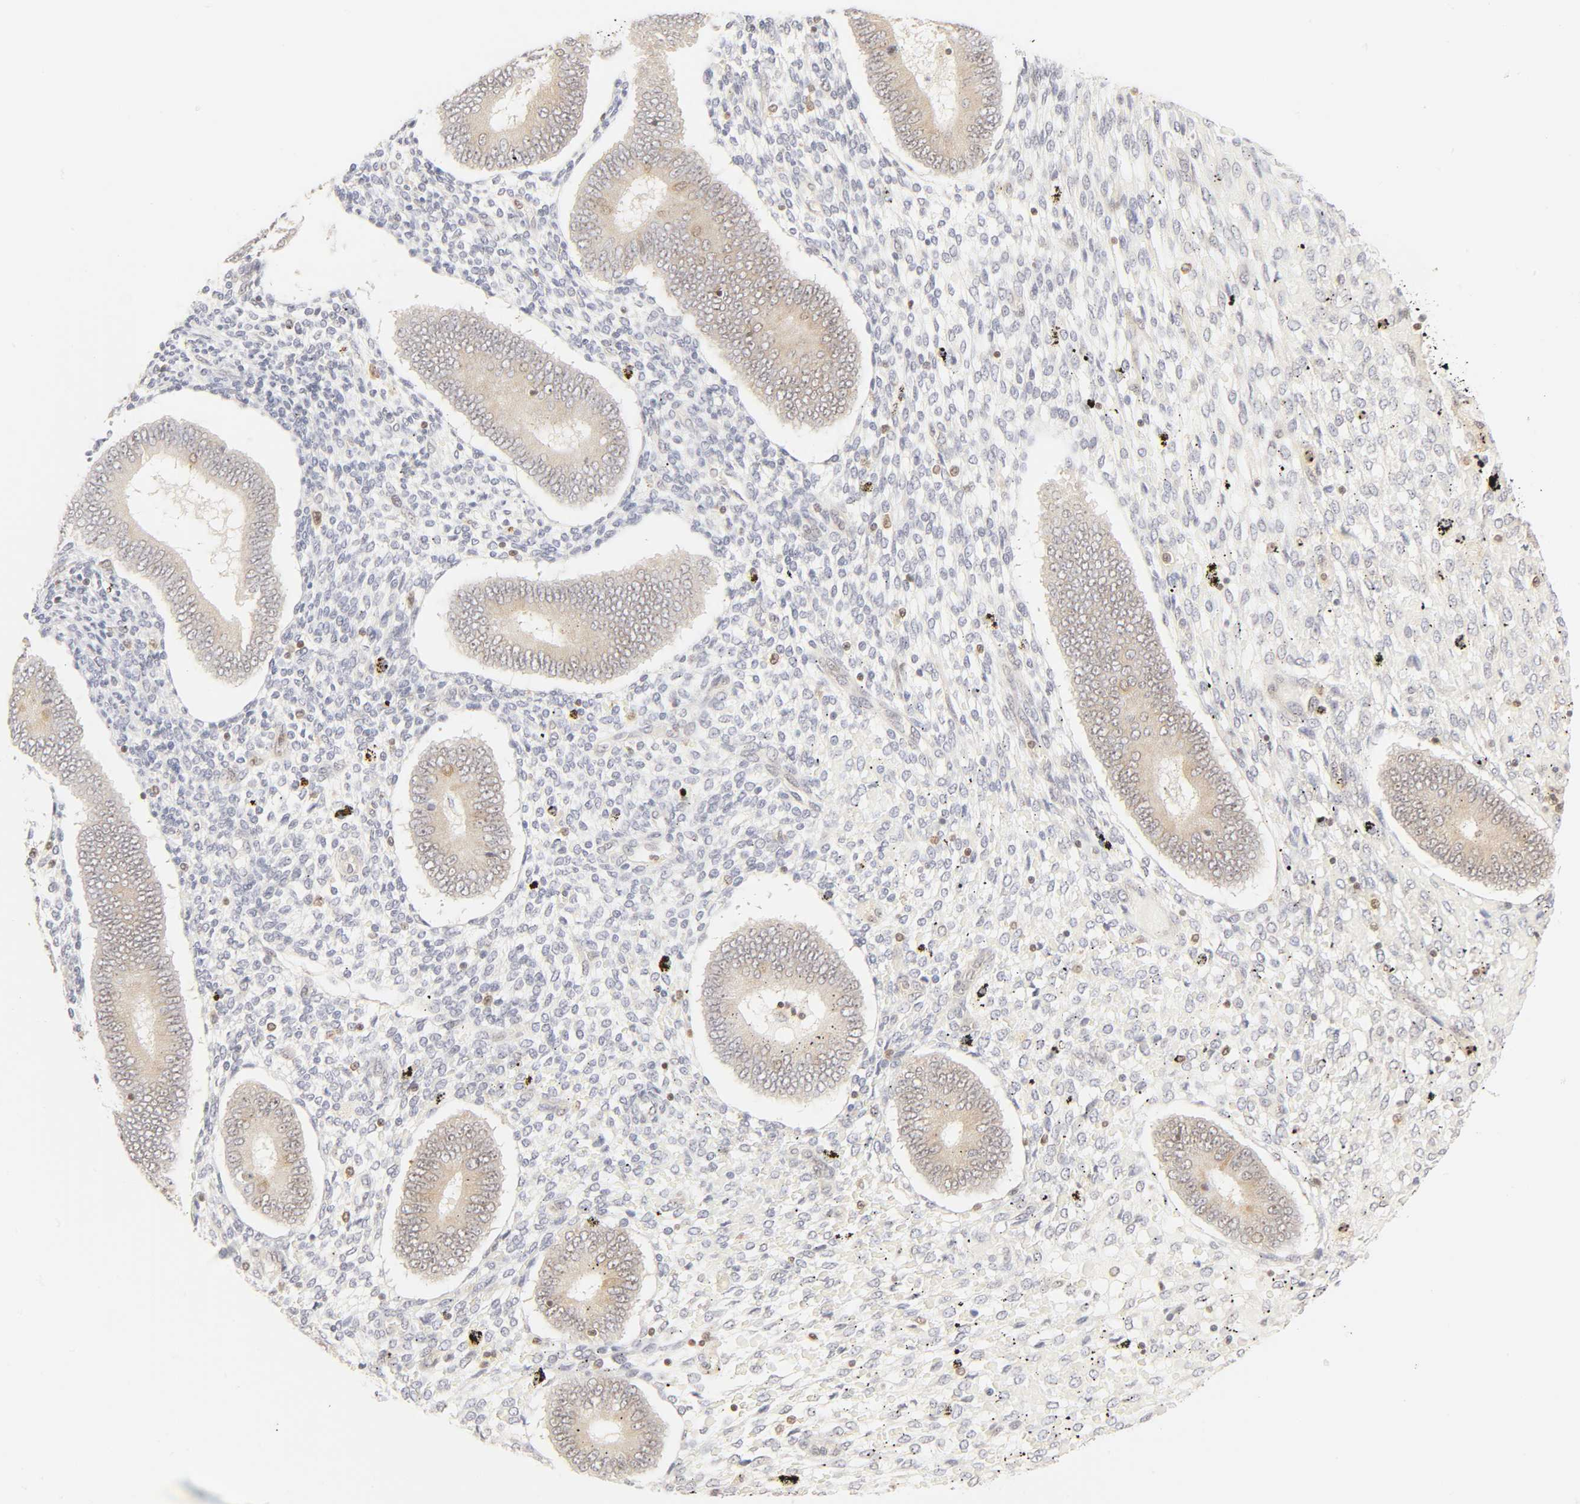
{"staining": {"intensity": "negative", "quantity": "none", "location": "none"}, "tissue": "endometrium", "cell_type": "Cells in endometrial stroma", "image_type": "normal", "snomed": [{"axis": "morphology", "description": "Normal tissue, NOS"}, {"axis": "topography", "description": "Endometrium"}], "caption": "A high-resolution micrograph shows IHC staining of normal endometrium, which demonstrates no significant expression in cells in endometrial stroma. (DAB (3,3'-diaminobenzidine) immunohistochemistry visualized using brightfield microscopy, high magnification).", "gene": "KIF2A", "patient": {"sex": "female", "age": 42}}